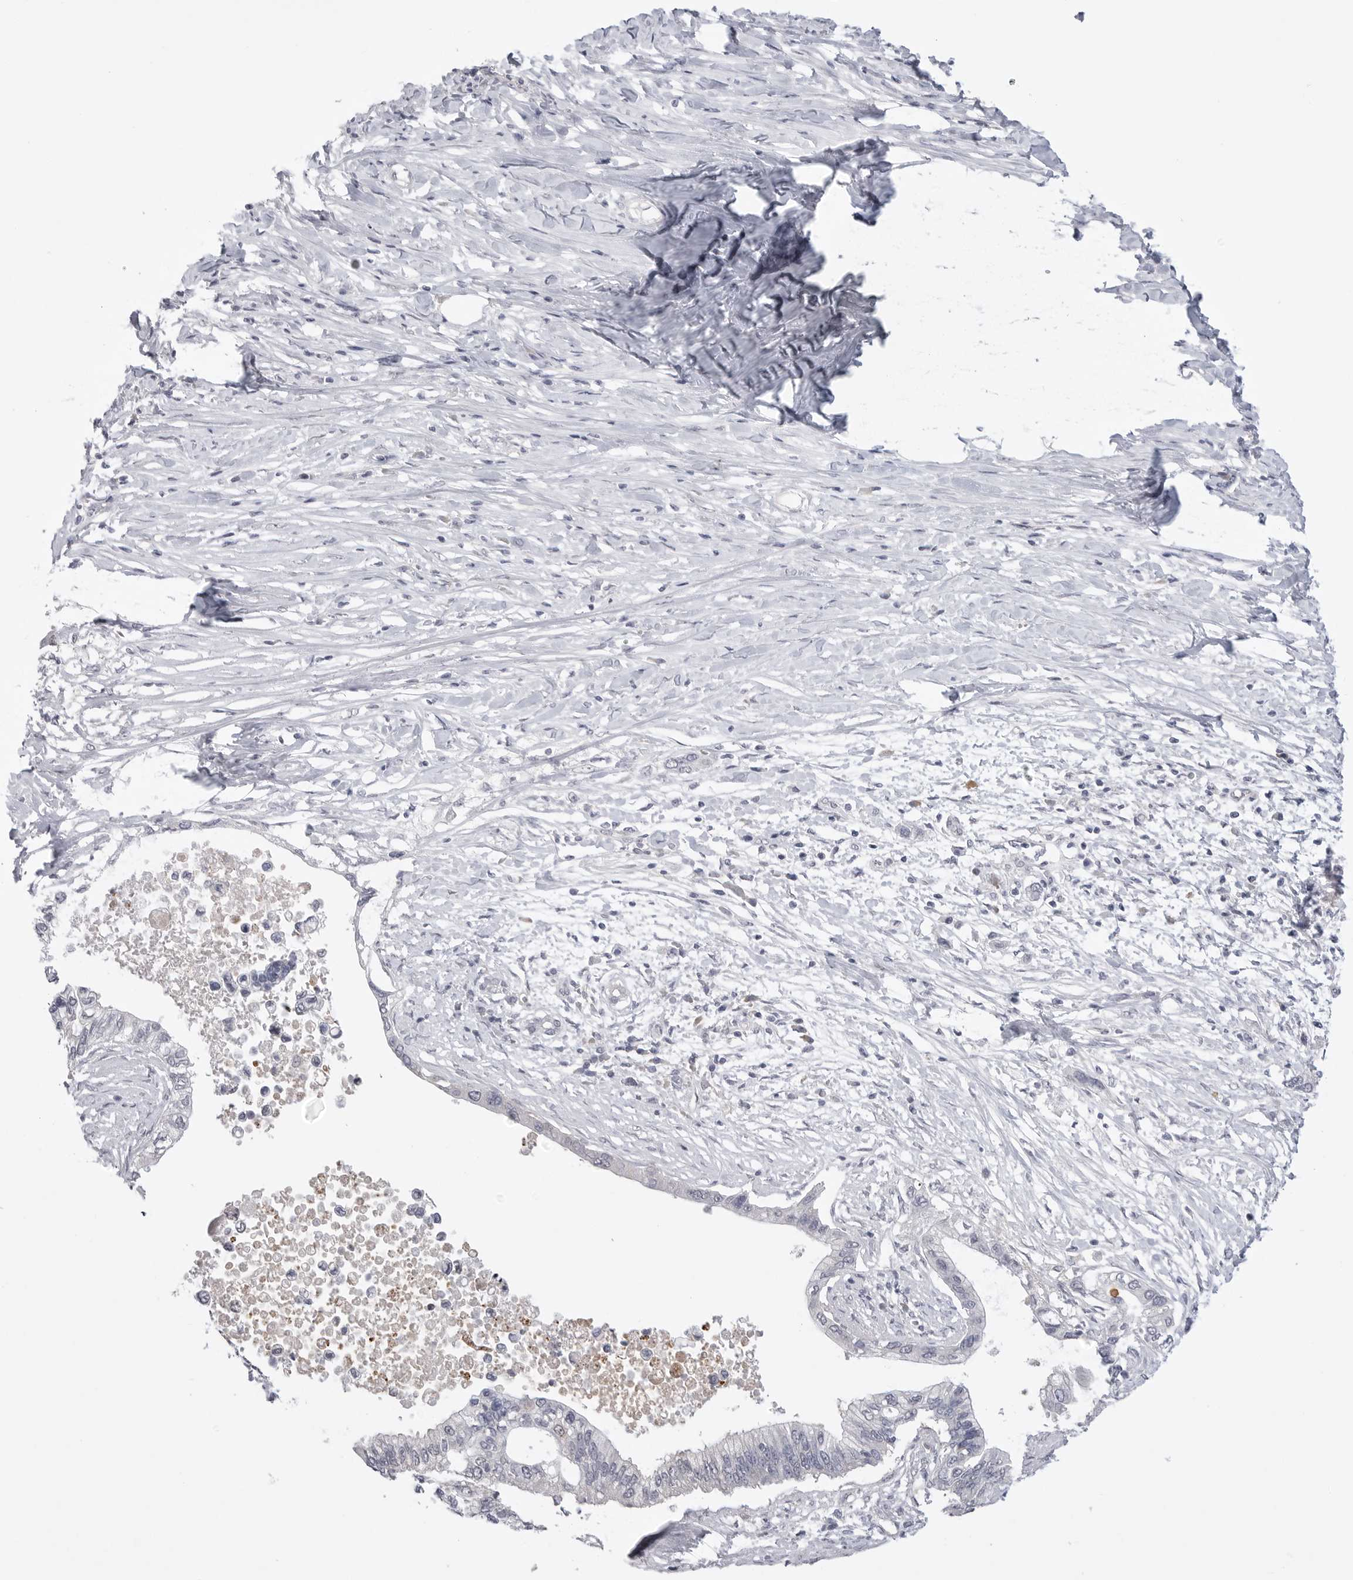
{"staining": {"intensity": "negative", "quantity": "none", "location": "none"}, "tissue": "pancreatic cancer", "cell_type": "Tumor cells", "image_type": "cancer", "snomed": [{"axis": "morphology", "description": "Normal tissue, NOS"}, {"axis": "morphology", "description": "Adenocarcinoma, NOS"}, {"axis": "topography", "description": "Pancreas"}, {"axis": "topography", "description": "Peripheral nerve tissue"}], "caption": "An image of human pancreatic cancer is negative for staining in tumor cells.", "gene": "FBXO43", "patient": {"sex": "male", "age": 59}}